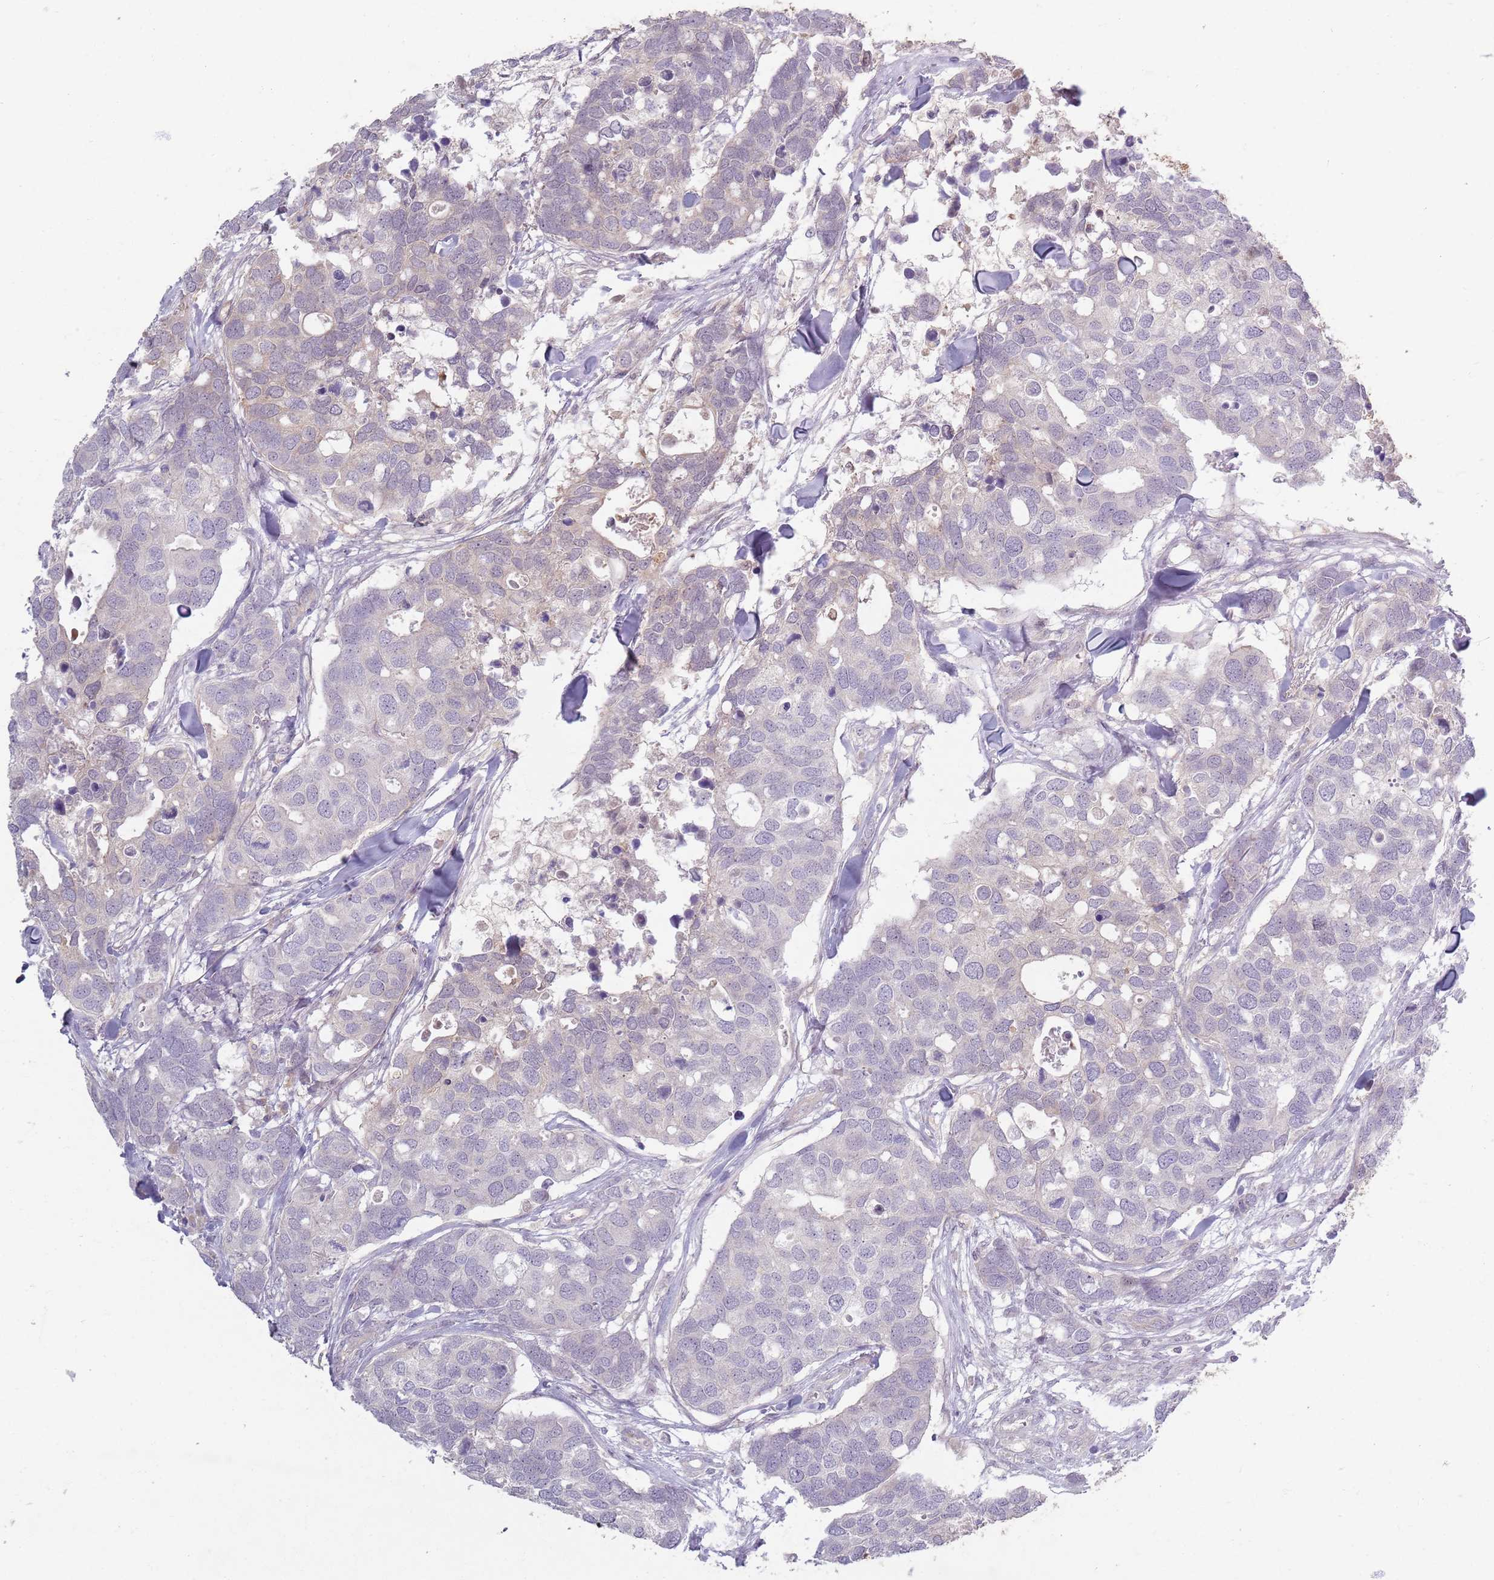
{"staining": {"intensity": "negative", "quantity": "none", "location": "none"}, "tissue": "breast cancer", "cell_type": "Tumor cells", "image_type": "cancer", "snomed": [{"axis": "morphology", "description": "Duct carcinoma"}, {"axis": "topography", "description": "Breast"}], "caption": "Breast cancer was stained to show a protein in brown. There is no significant staining in tumor cells.", "gene": "ZDHHC2", "patient": {"sex": "female", "age": 83}}